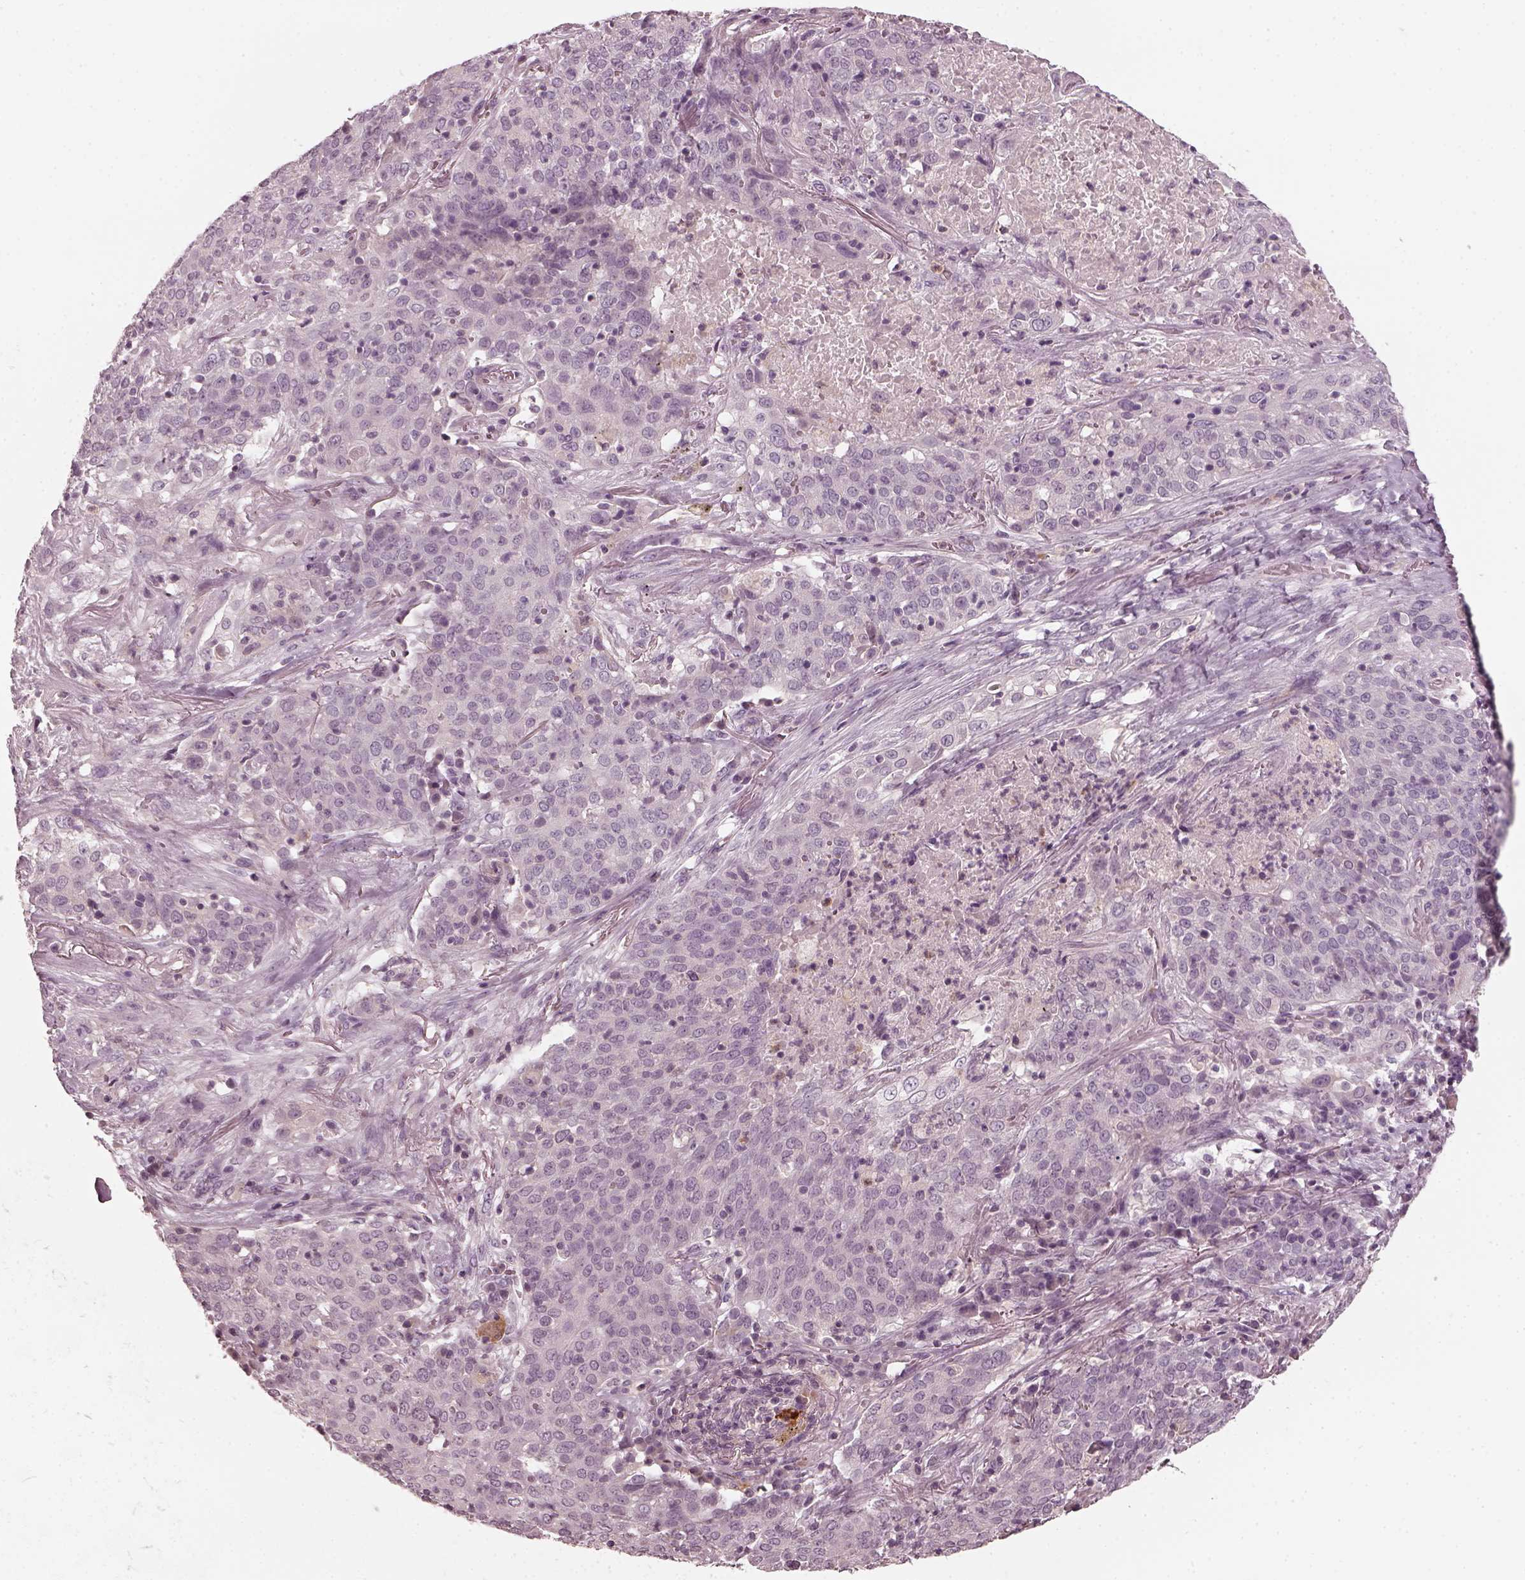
{"staining": {"intensity": "negative", "quantity": "none", "location": "none"}, "tissue": "lung cancer", "cell_type": "Tumor cells", "image_type": "cancer", "snomed": [{"axis": "morphology", "description": "Squamous cell carcinoma, NOS"}, {"axis": "topography", "description": "Lung"}], "caption": "Image shows no protein expression in tumor cells of lung cancer tissue.", "gene": "CHIT1", "patient": {"sex": "male", "age": 82}}